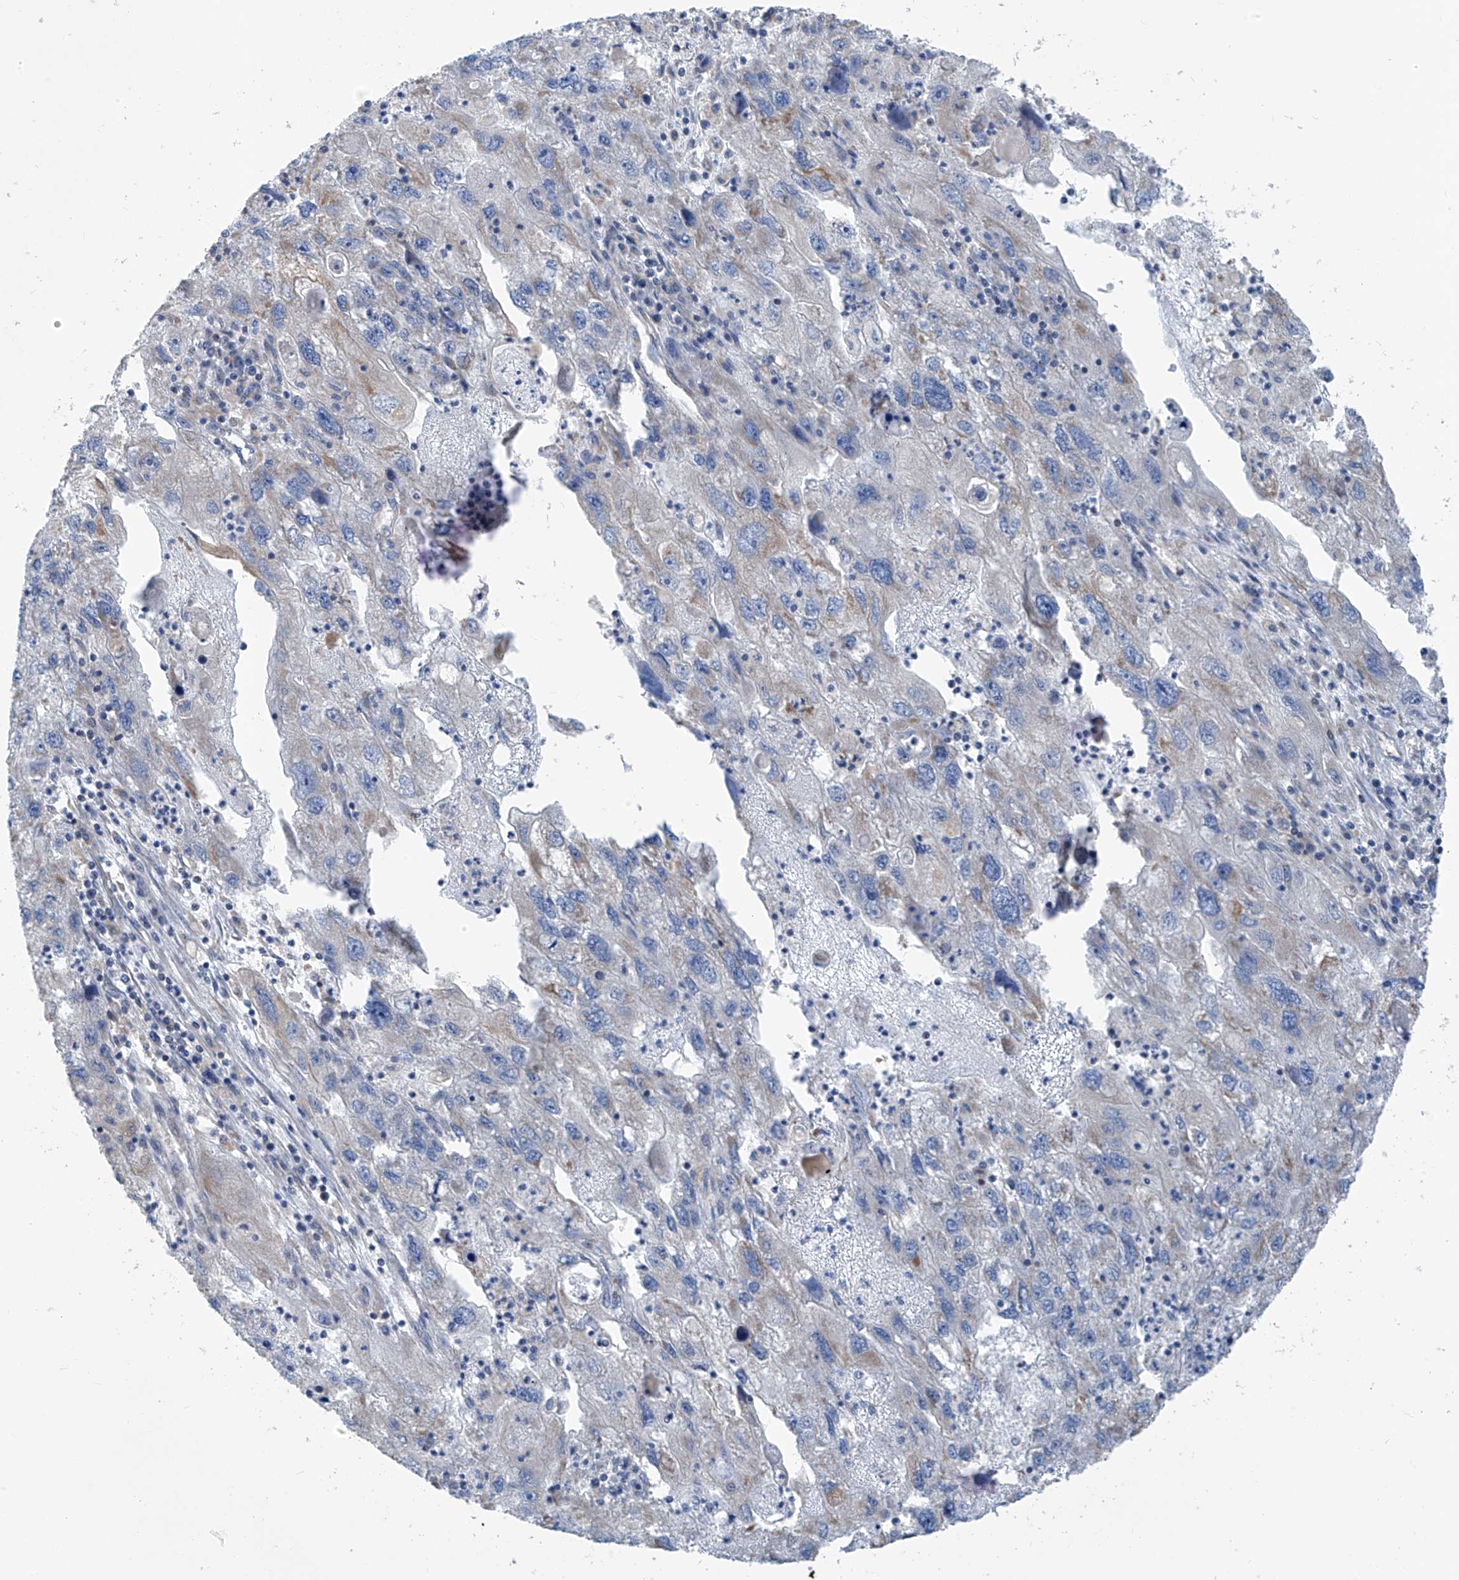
{"staining": {"intensity": "negative", "quantity": "none", "location": "none"}, "tissue": "endometrial cancer", "cell_type": "Tumor cells", "image_type": "cancer", "snomed": [{"axis": "morphology", "description": "Adenocarcinoma, NOS"}, {"axis": "topography", "description": "Endometrium"}], "caption": "There is no significant positivity in tumor cells of endometrial cancer (adenocarcinoma). Nuclei are stained in blue.", "gene": "EOMES", "patient": {"sex": "female", "age": 49}}